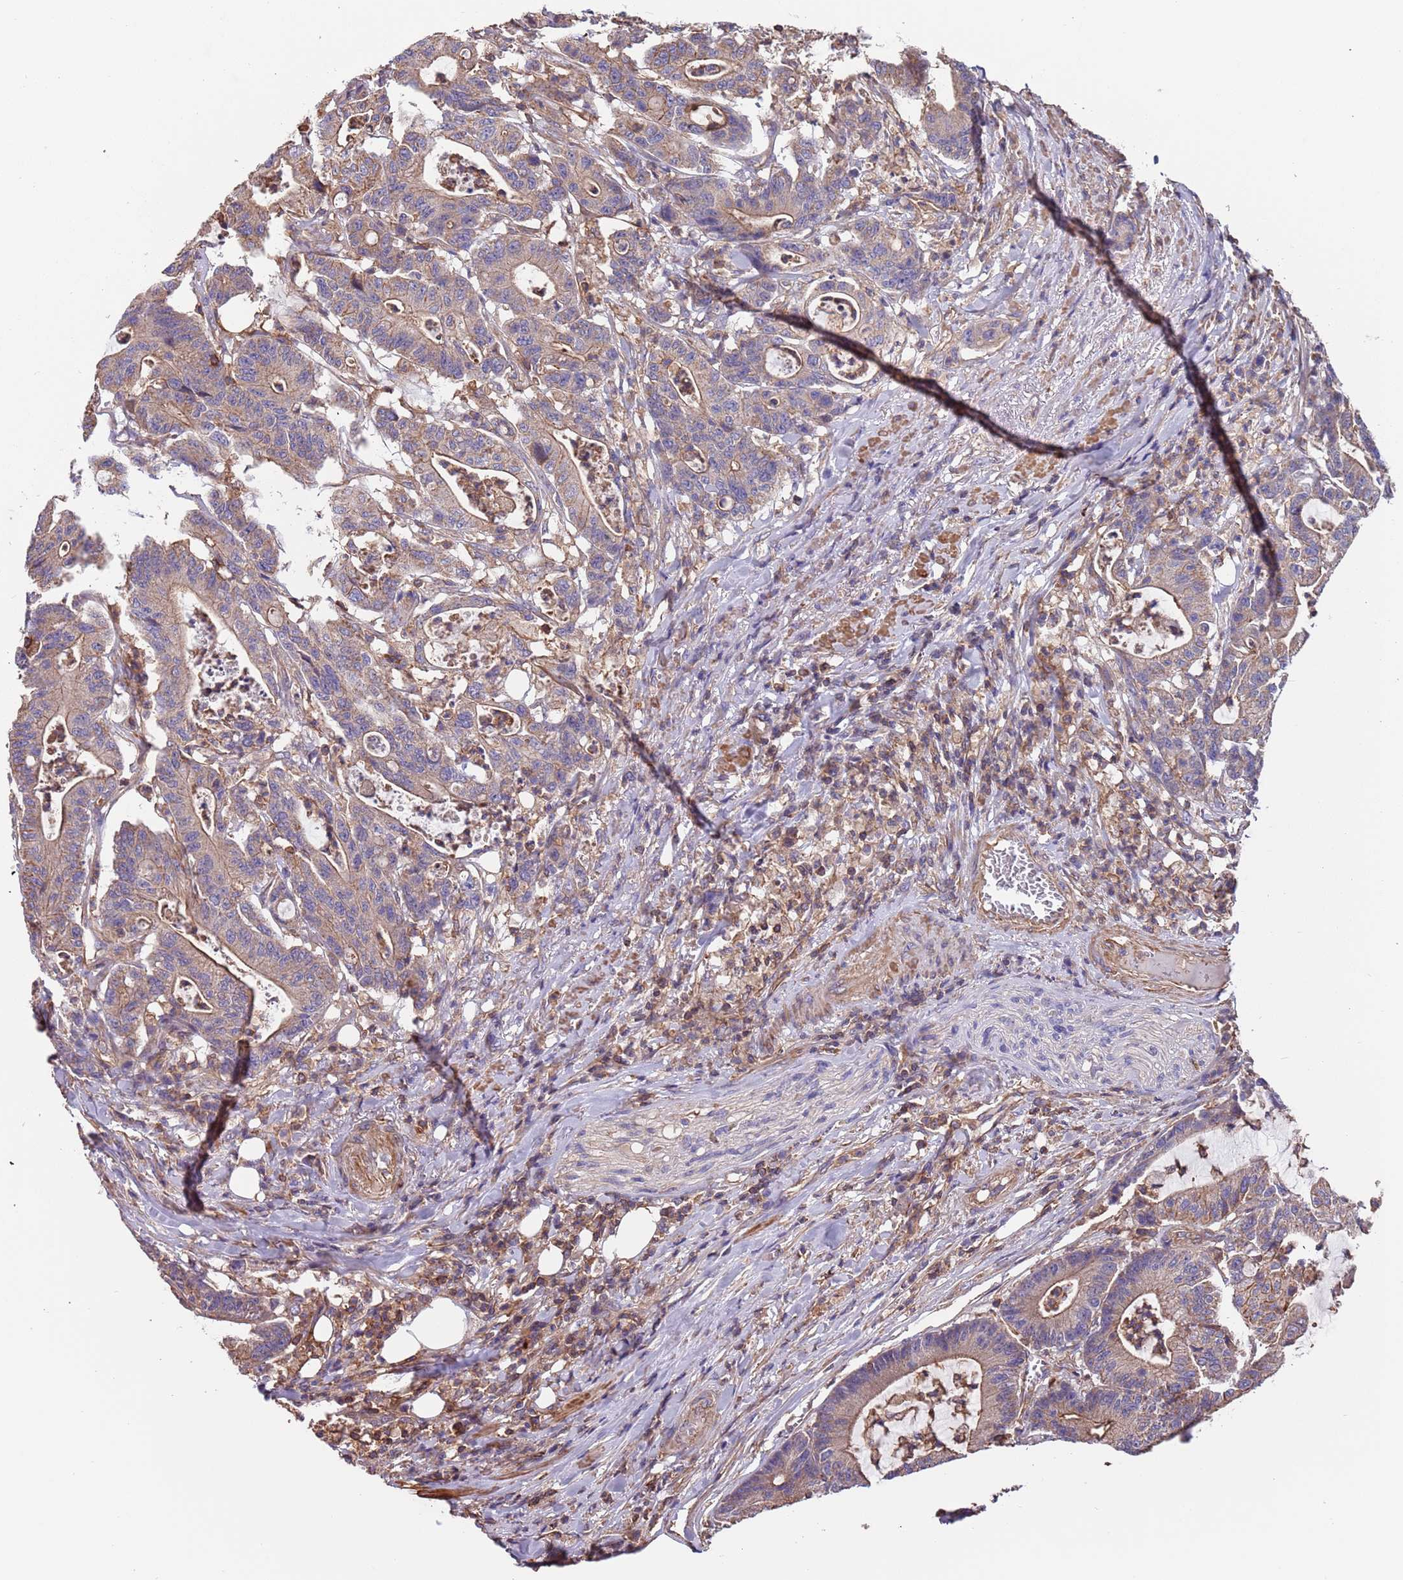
{"staining": {"intensity": "weak", "quantity": ">75%", "location": "cytoplasmic/membranous"}, "tissue": "colorectal cancer", "cell_type": "Tumor cells", "image_type": "cancer", "snomed": [{"axis": "morphology", "description": "Adenocarcinoma, NOS"}, {"axis": "topography", "description": "Colon"}], "caption": "Weak cytoplasmic/membranous positivity for a protein is seen in about >75% of tumor cells of colorectal cancer (adenocarcinoma) using immunohistochemistry (IHC).", "gene": "SYT4", "patient": {"sex": "female", "age": 84}}